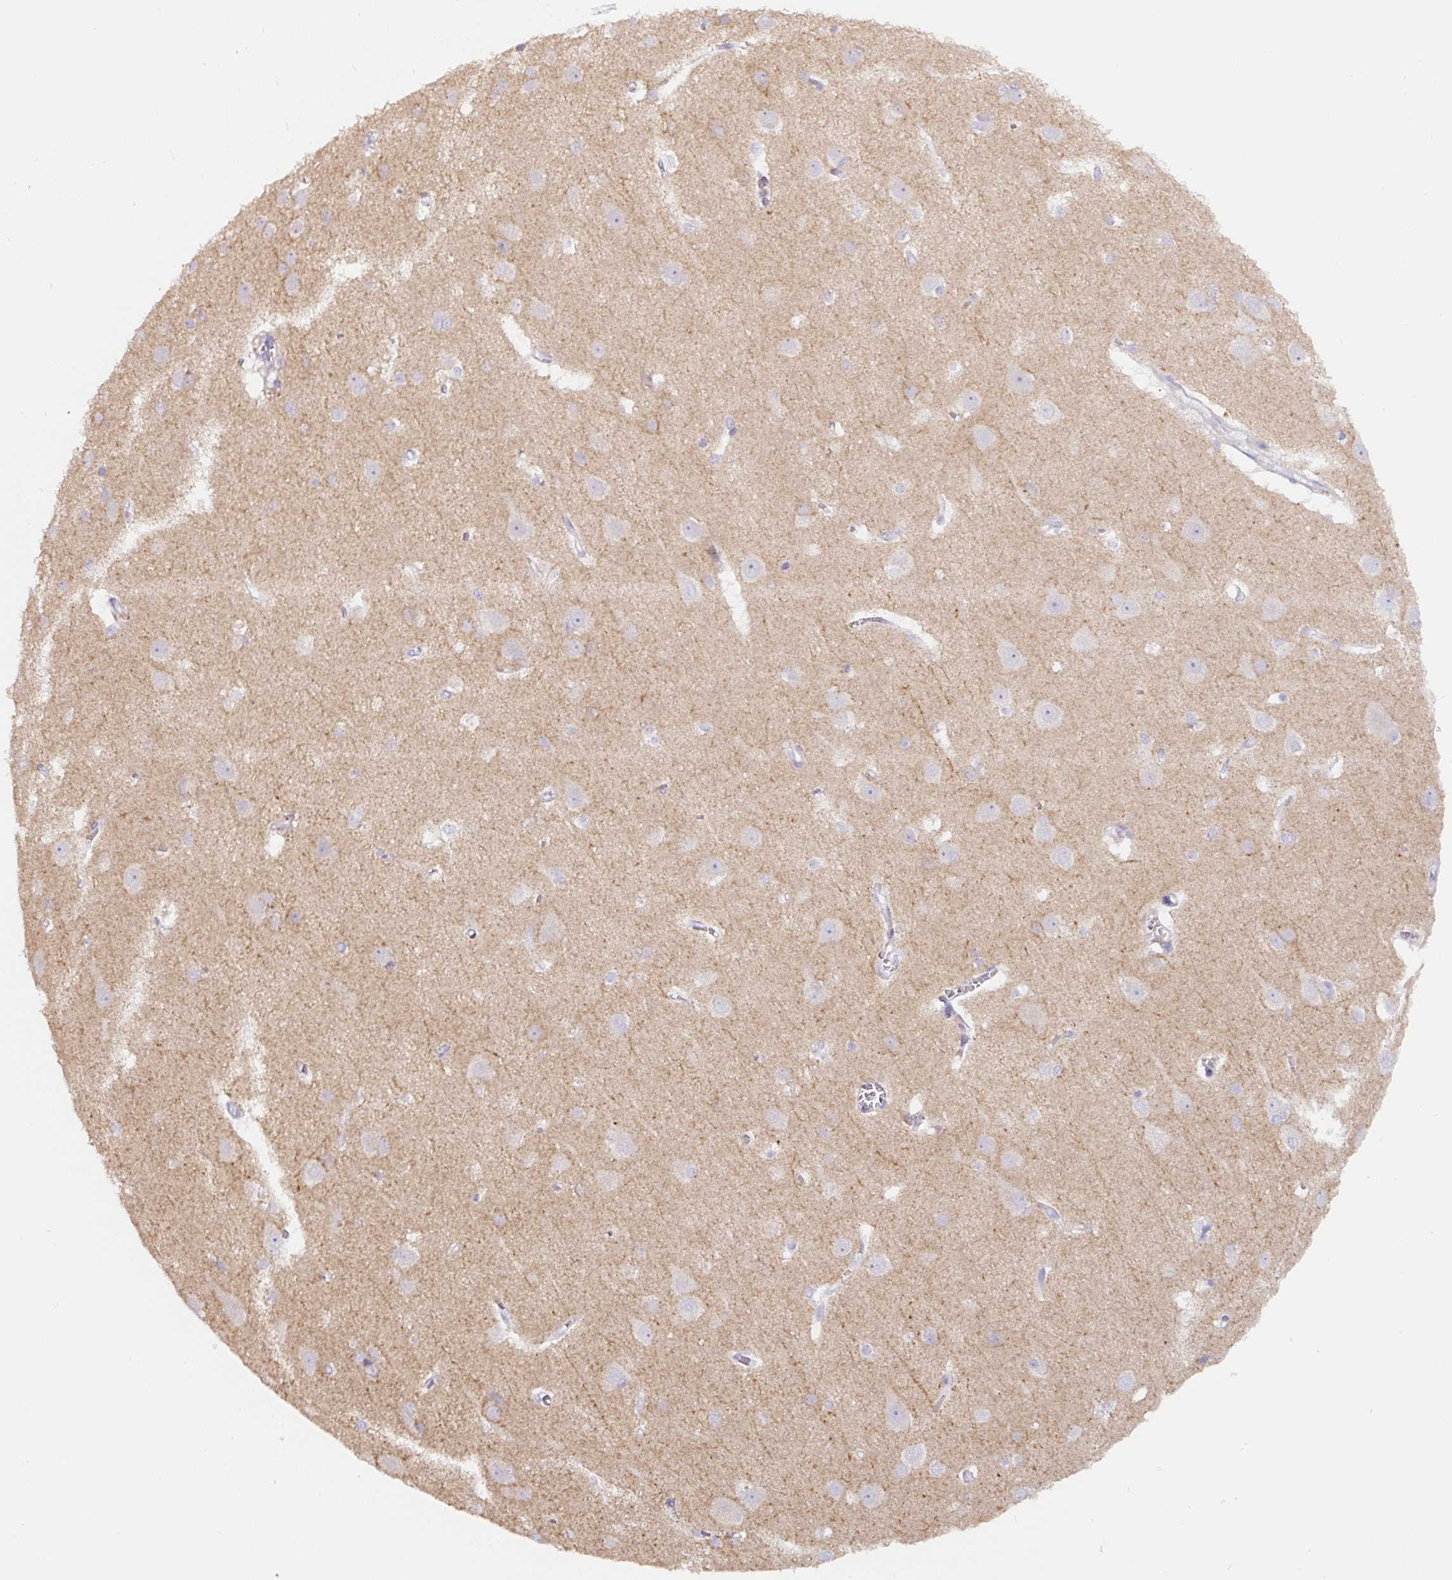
{"staining": {"intensity": "negative", "quantity": "none", "location": "none"}, "tissue": "cerebral cortex", "cell_type": "Endothelial cells", "image_type": "normal", "snomed": [{"axis": "morphology", "description": "Normal tissue, NOS"}, {"axis": "topography", "description": "Cerebral cortex"}], "caption": "IHC of normal cerebral cortex shows no staining in endothelial cells.", "gene": "HPS4", "patient": {"sex": "male", "age": 37}}